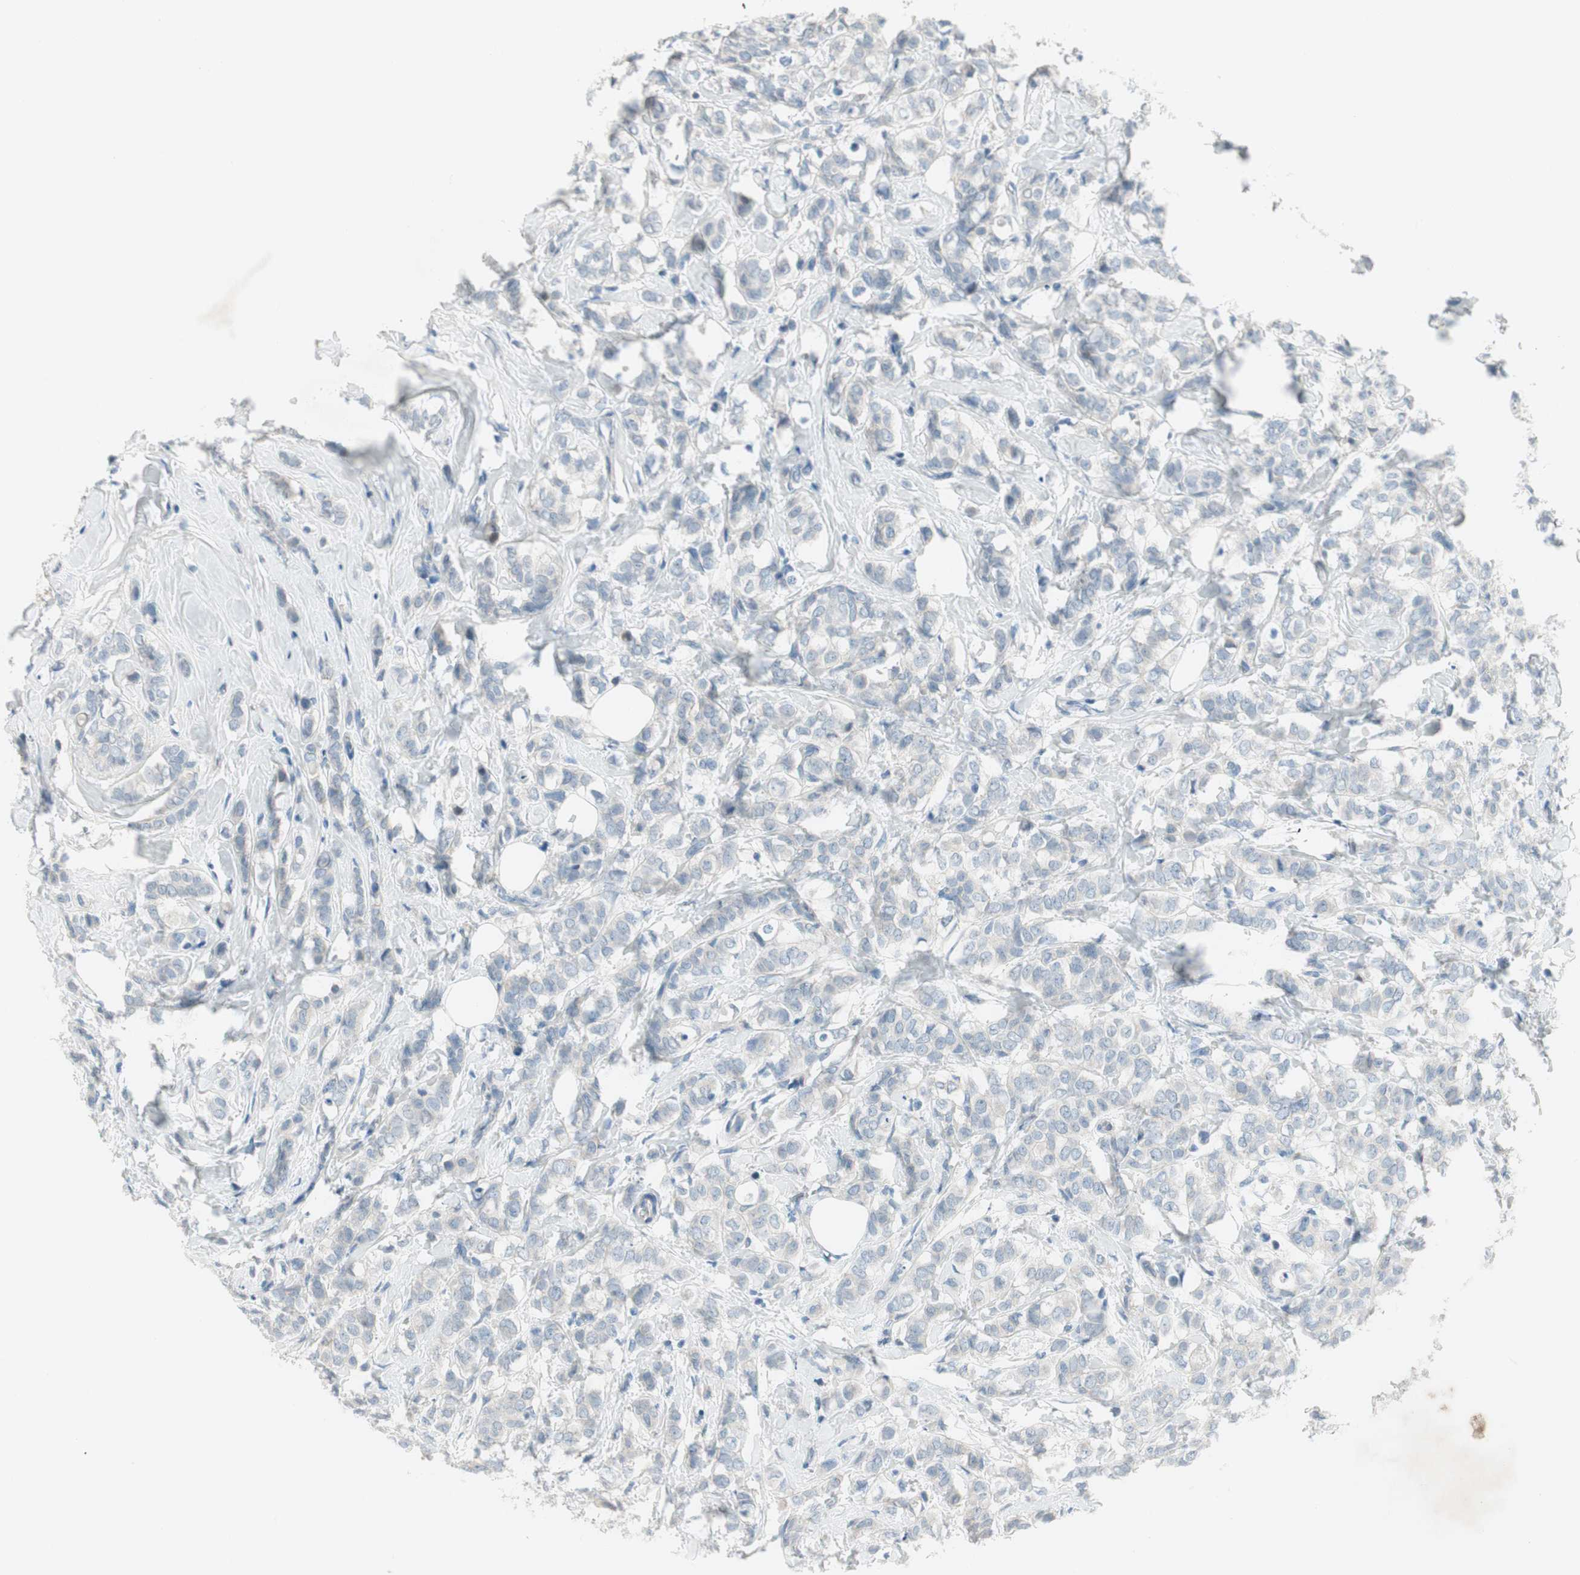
{"staining": {"intensity": "negative", "quantity": "none", "location": "none"}, "tissue": "breast cancer", "cell_type": "Tumor cells", "image_type": "cancer", "snomed": [{"axis": "morphology", "description": "Lobular carcinoma"}, {"axis": "topography", "description": "Breast"}], "caption": "Photomicrograph shows no protein positivity in tumor cells of breast lobular carcinoma tissue.", "gene": "PRRG4", "patient": {"sex": "female", "age": 60}}